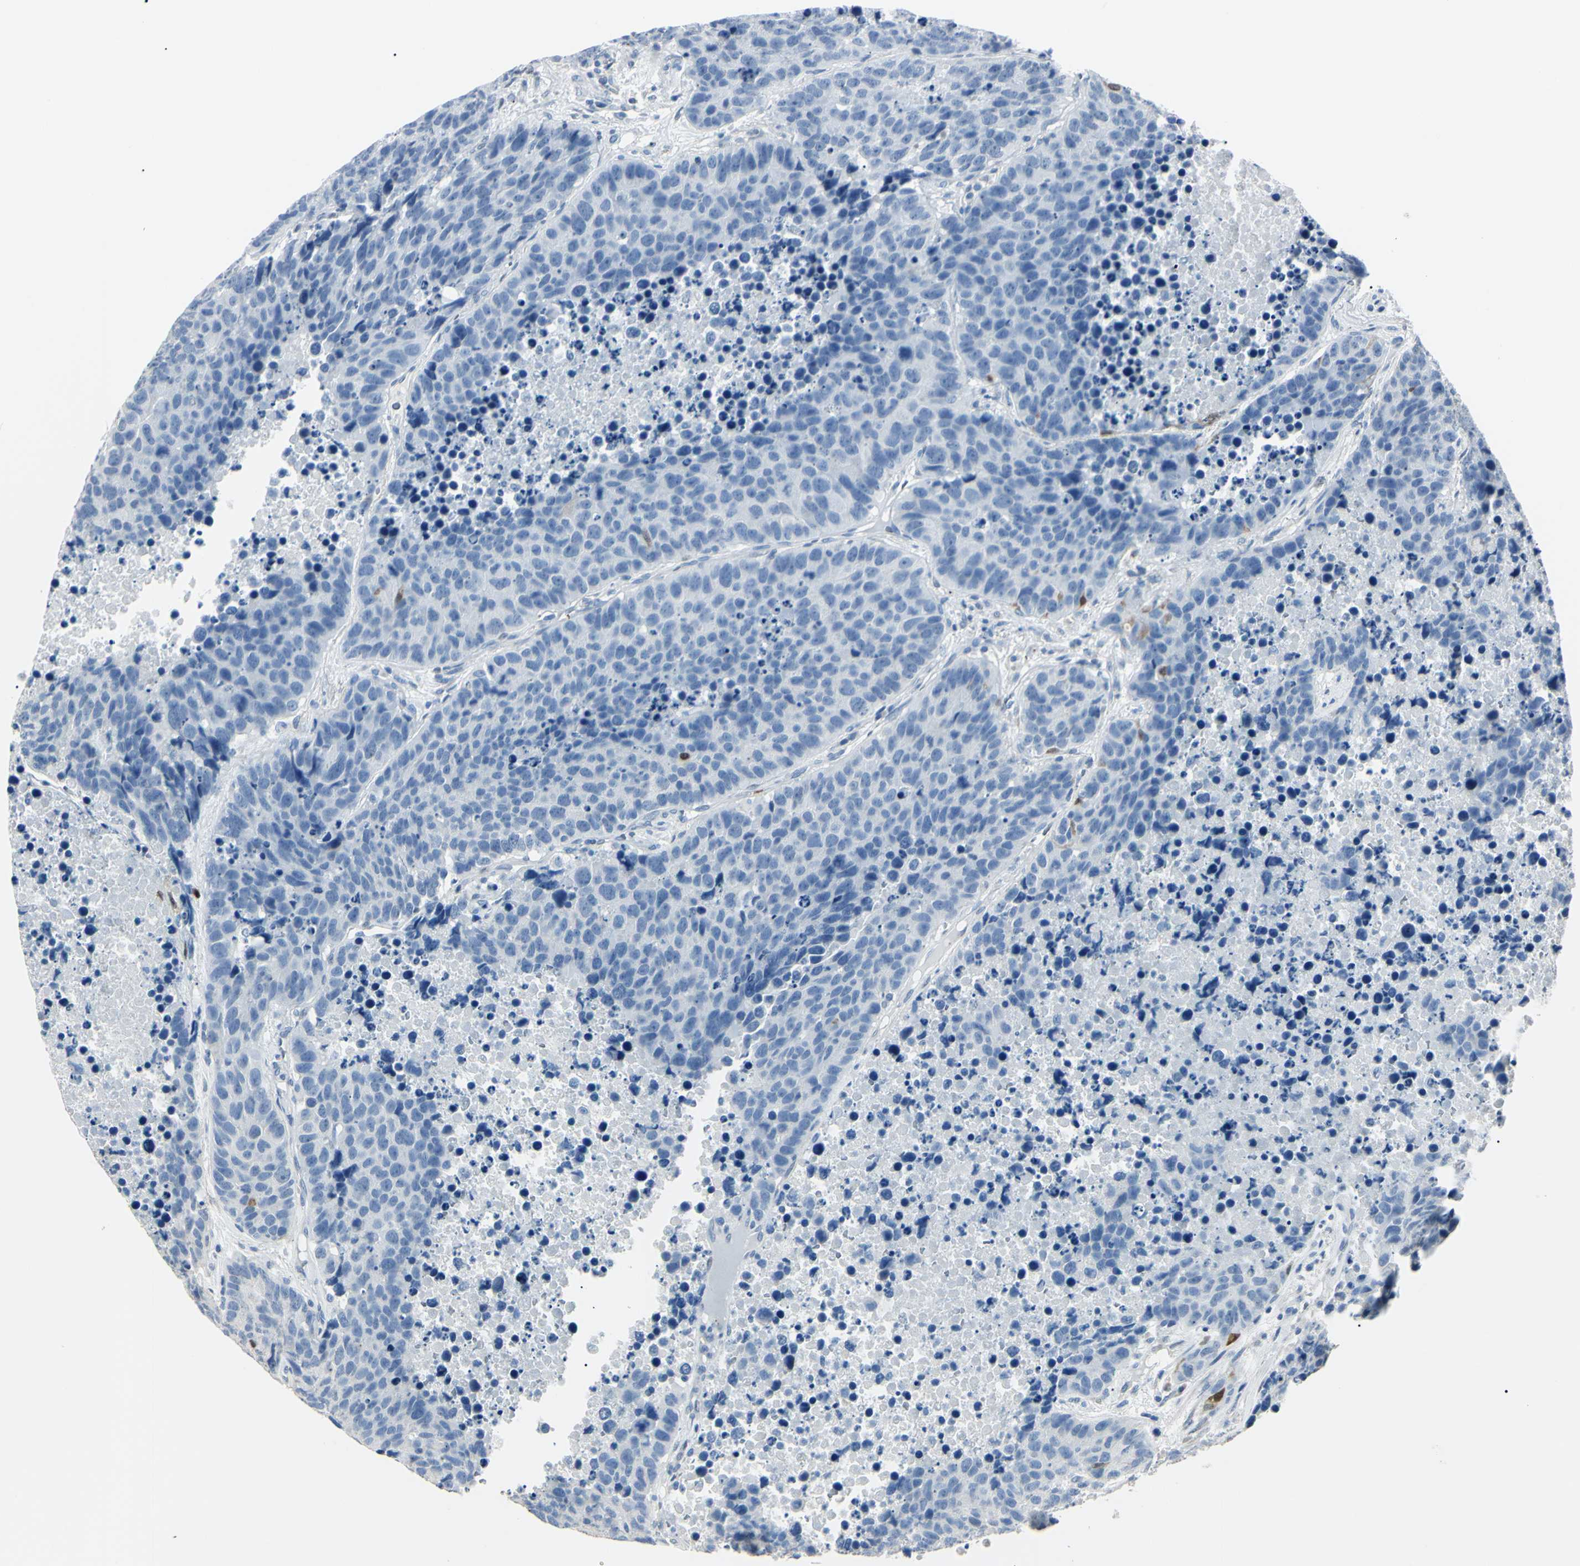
{"staining": {"intensity": "moderate", "quantity": "<25%", "location": "cytoplasmic/membranous,nuclear"}, "tissue": "carcinoid", "cell_type": "Tumor cells", "image_type": "cancer", "snomed": [{"axis": "morphology", "description": "Carcinoid, malignant, NOS"}, {"axis": "topography", "description": "Lung"}], "caption": "A micrograph of human malignant carcinoid stained for a protein exhibits moderate cytoplasmic/membranous and nuclear brown staining in tumor cells. (Stains: DAB in brown, nuclei in blue, Microscopy: brightfield microscopy at high magnification).", "gene": "AKR1C3", "patient": {"sex": "male", "age": 60}}